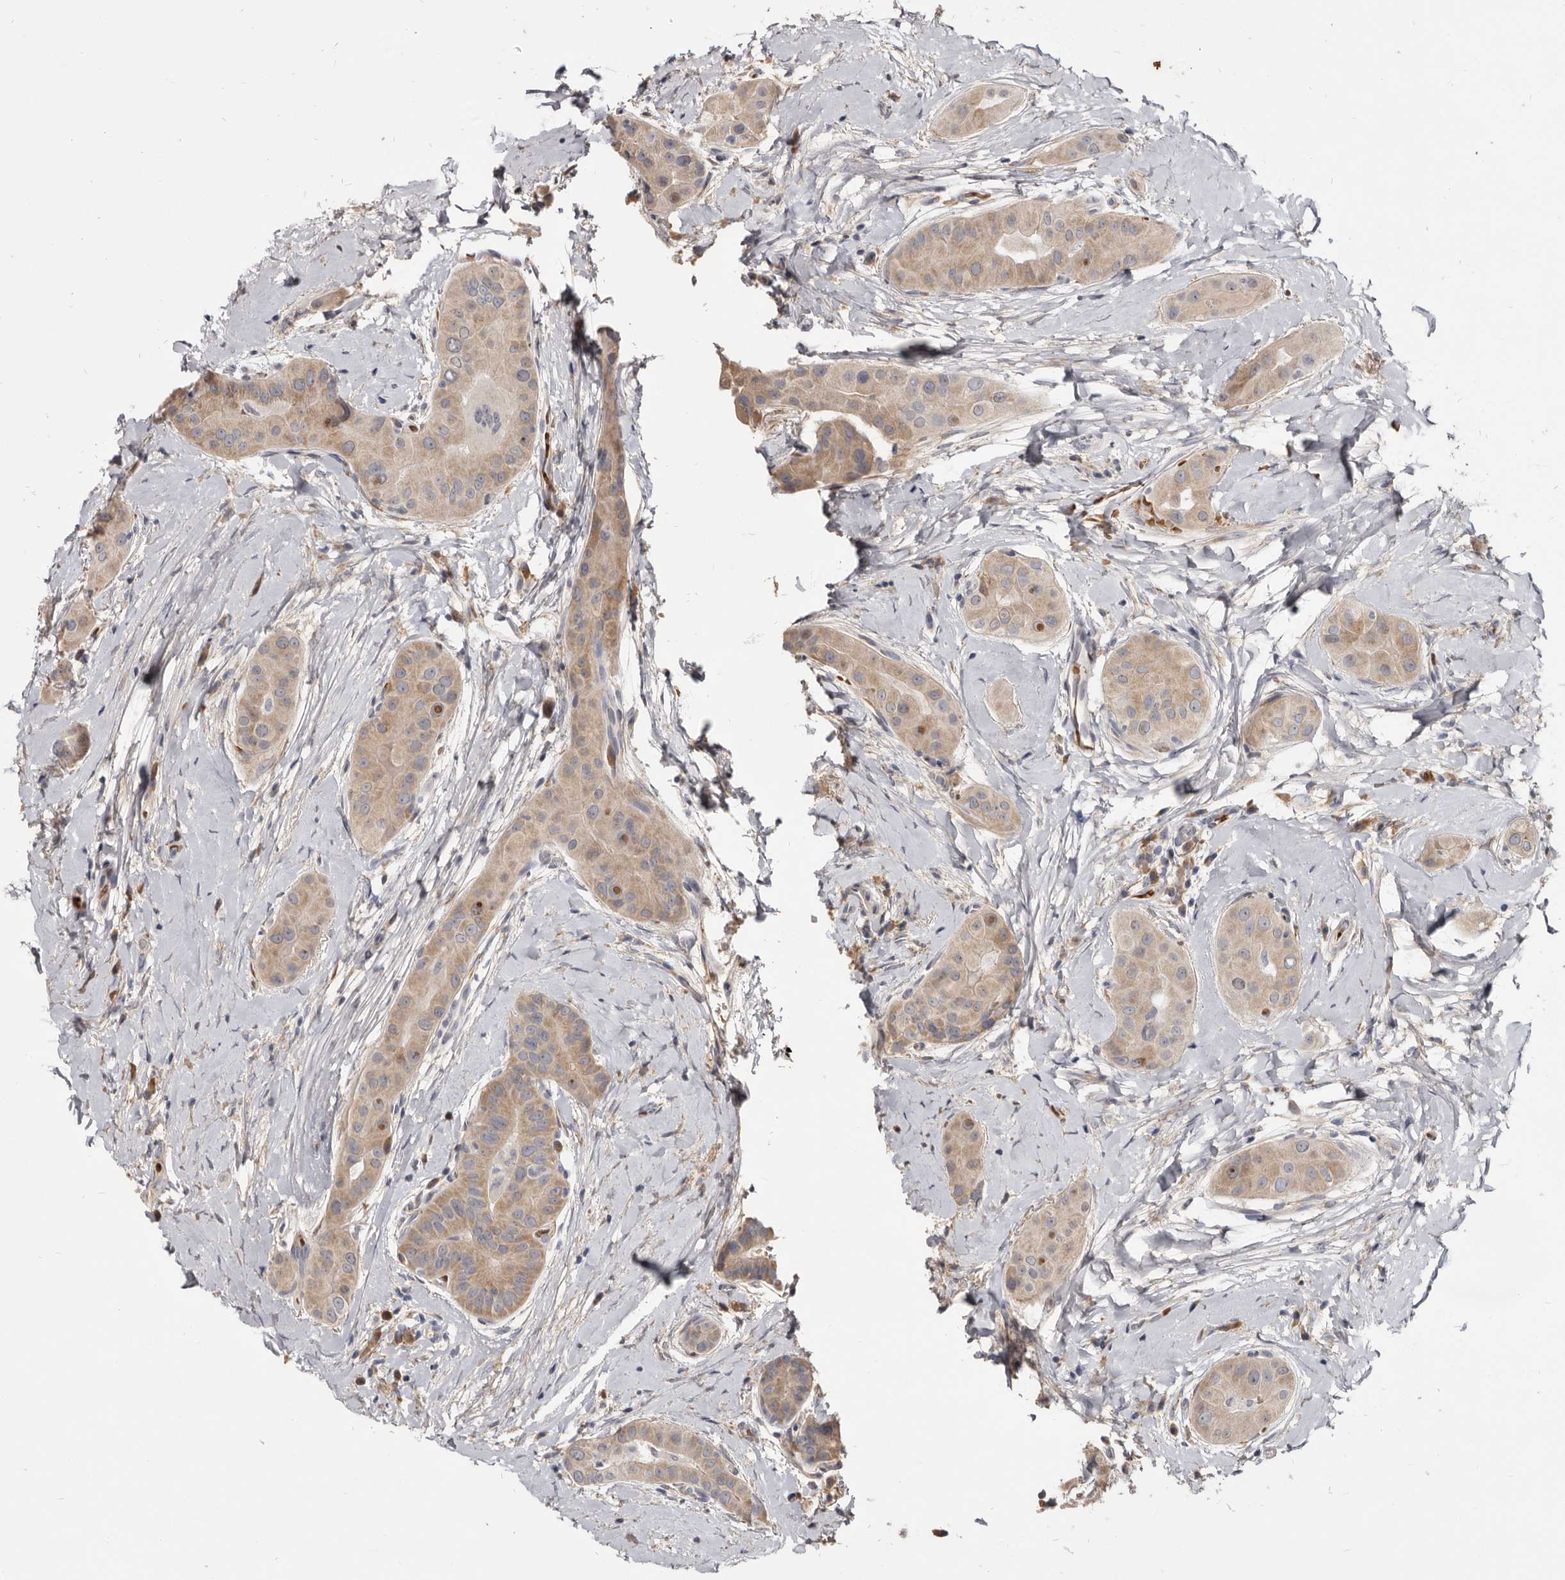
{"staining": {"intensity": "moderate", "quantity": "25%-75%", "location": "cytoplasmic/membranous,nuclear"}, "tissue": "thyroid cancer", "cell_type": "Tumor cells", "image_type": "cancer", "snomed": [{"axis": "morphology", "description": "Papillary adenocarcinoma, NOS"}, {"axis": "topography", "description": "Thyroid gland"}], "caption": "A micrograph showing moderate cytoplasmic/membranous and nuclear positivity in approximately 25%-75% of tumor cells in papillary adenocarcinoma (thyroid), as visualized by brown immunohistochemical staining.", "gene": "NENF", "patient": {"sex": "male", "age": 33}}